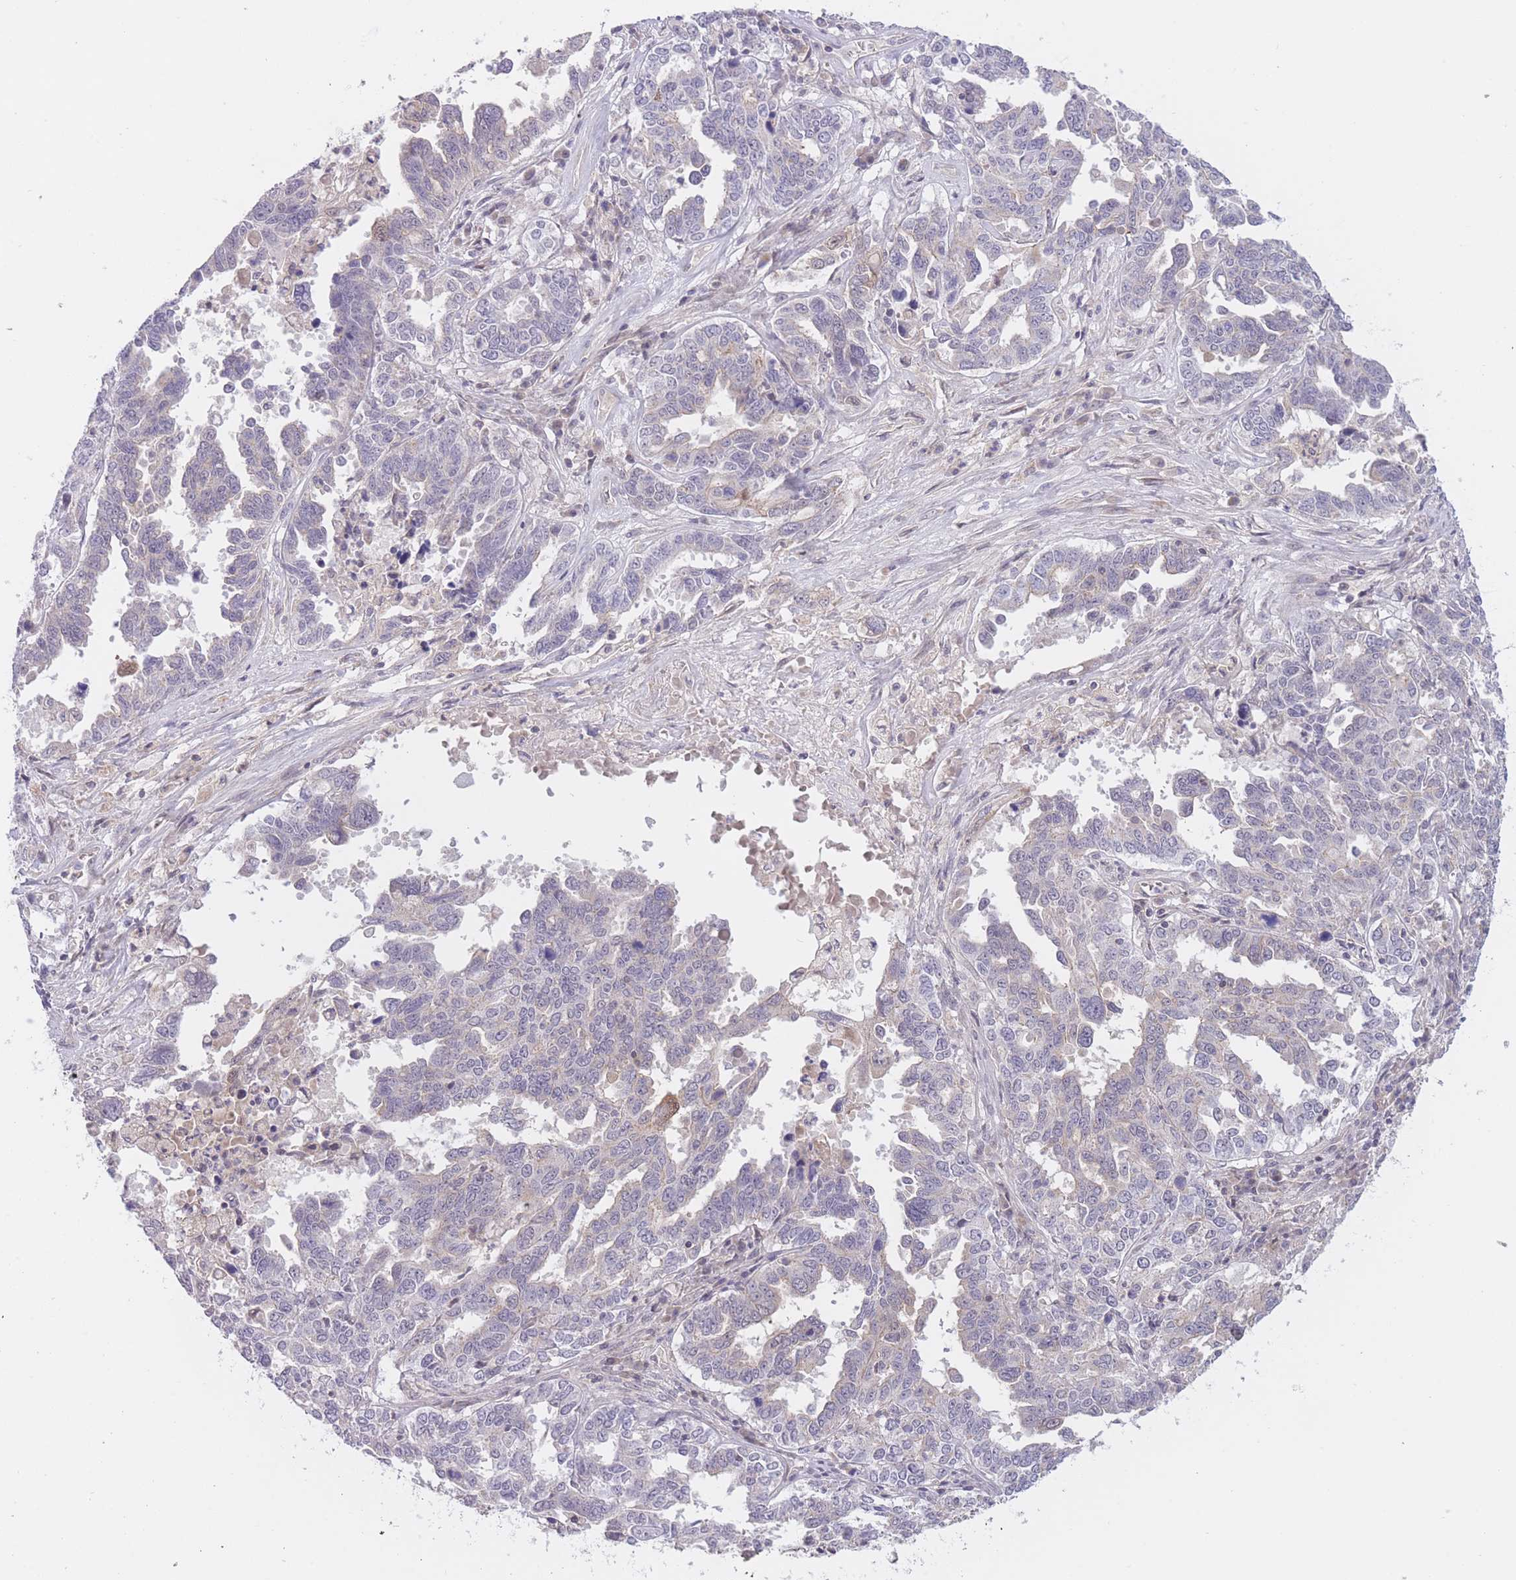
{"staining": {"intensity": "weak", "quantity": "<25%", "location": "cytoplasmic/membranous"}, "tissue": "ovarian cancer", "cell_type": "Tumor cells", "image_type": "cancer", "snomed": [{"axis": "morphology", "description": "Carcinoma, endometroid"}, {"axis": "topography", "description": "Ovary"}], "caption": "Ovarian endometroid carcinoma stained for a protein using IHC reveals no staining tumor cells.", "gene": "FUT5", "patient": {"sex": "female", "age": 62}}